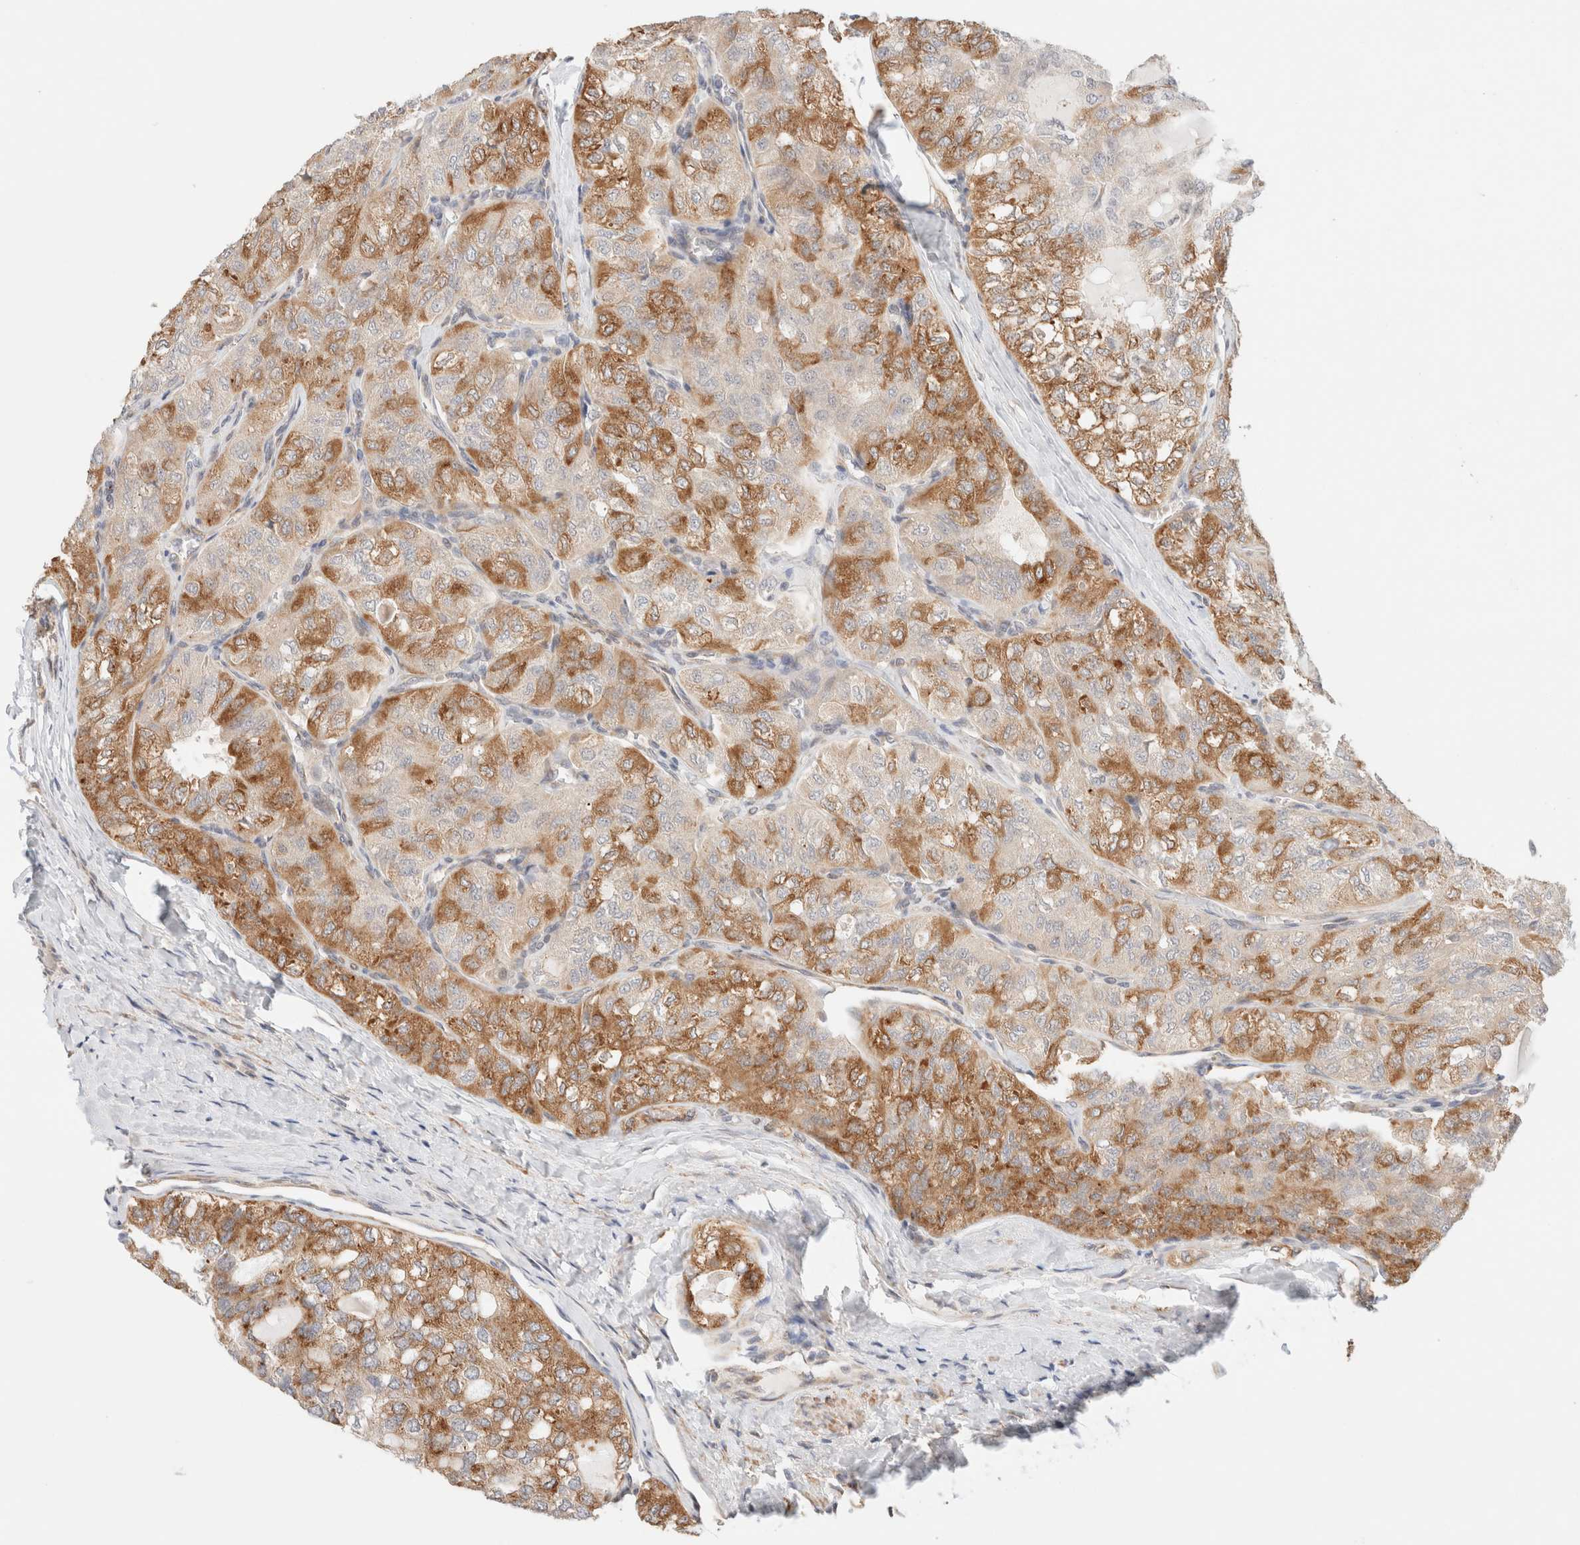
{"staining": {"intensity": "moderate", "quantity": ">75%", "location": "cytoplasmic/membranous"}, "tissue": "thyroid cancer", "cell_type": "Tumor cells", "image_type": "cancer", "snomed": [{"axis": "morphology", "description": "Follicular adenoma carcinoma, NOS"}, {"axis": "topography", "description": "Thyroid gland"}], "caption": "Thyroid cancer (follicular adenoma carcinoma) tissue demonstrates moderate cytoplasmic/membranous staining in approximately >75% of tumor cells The protein of interest is stained brown, and the nuclei are stained in blue (DAB IHC with brightfield microscopy, high magnification).", "gene": "RRP15", "patient": {"sex": "male", "age": 75}}